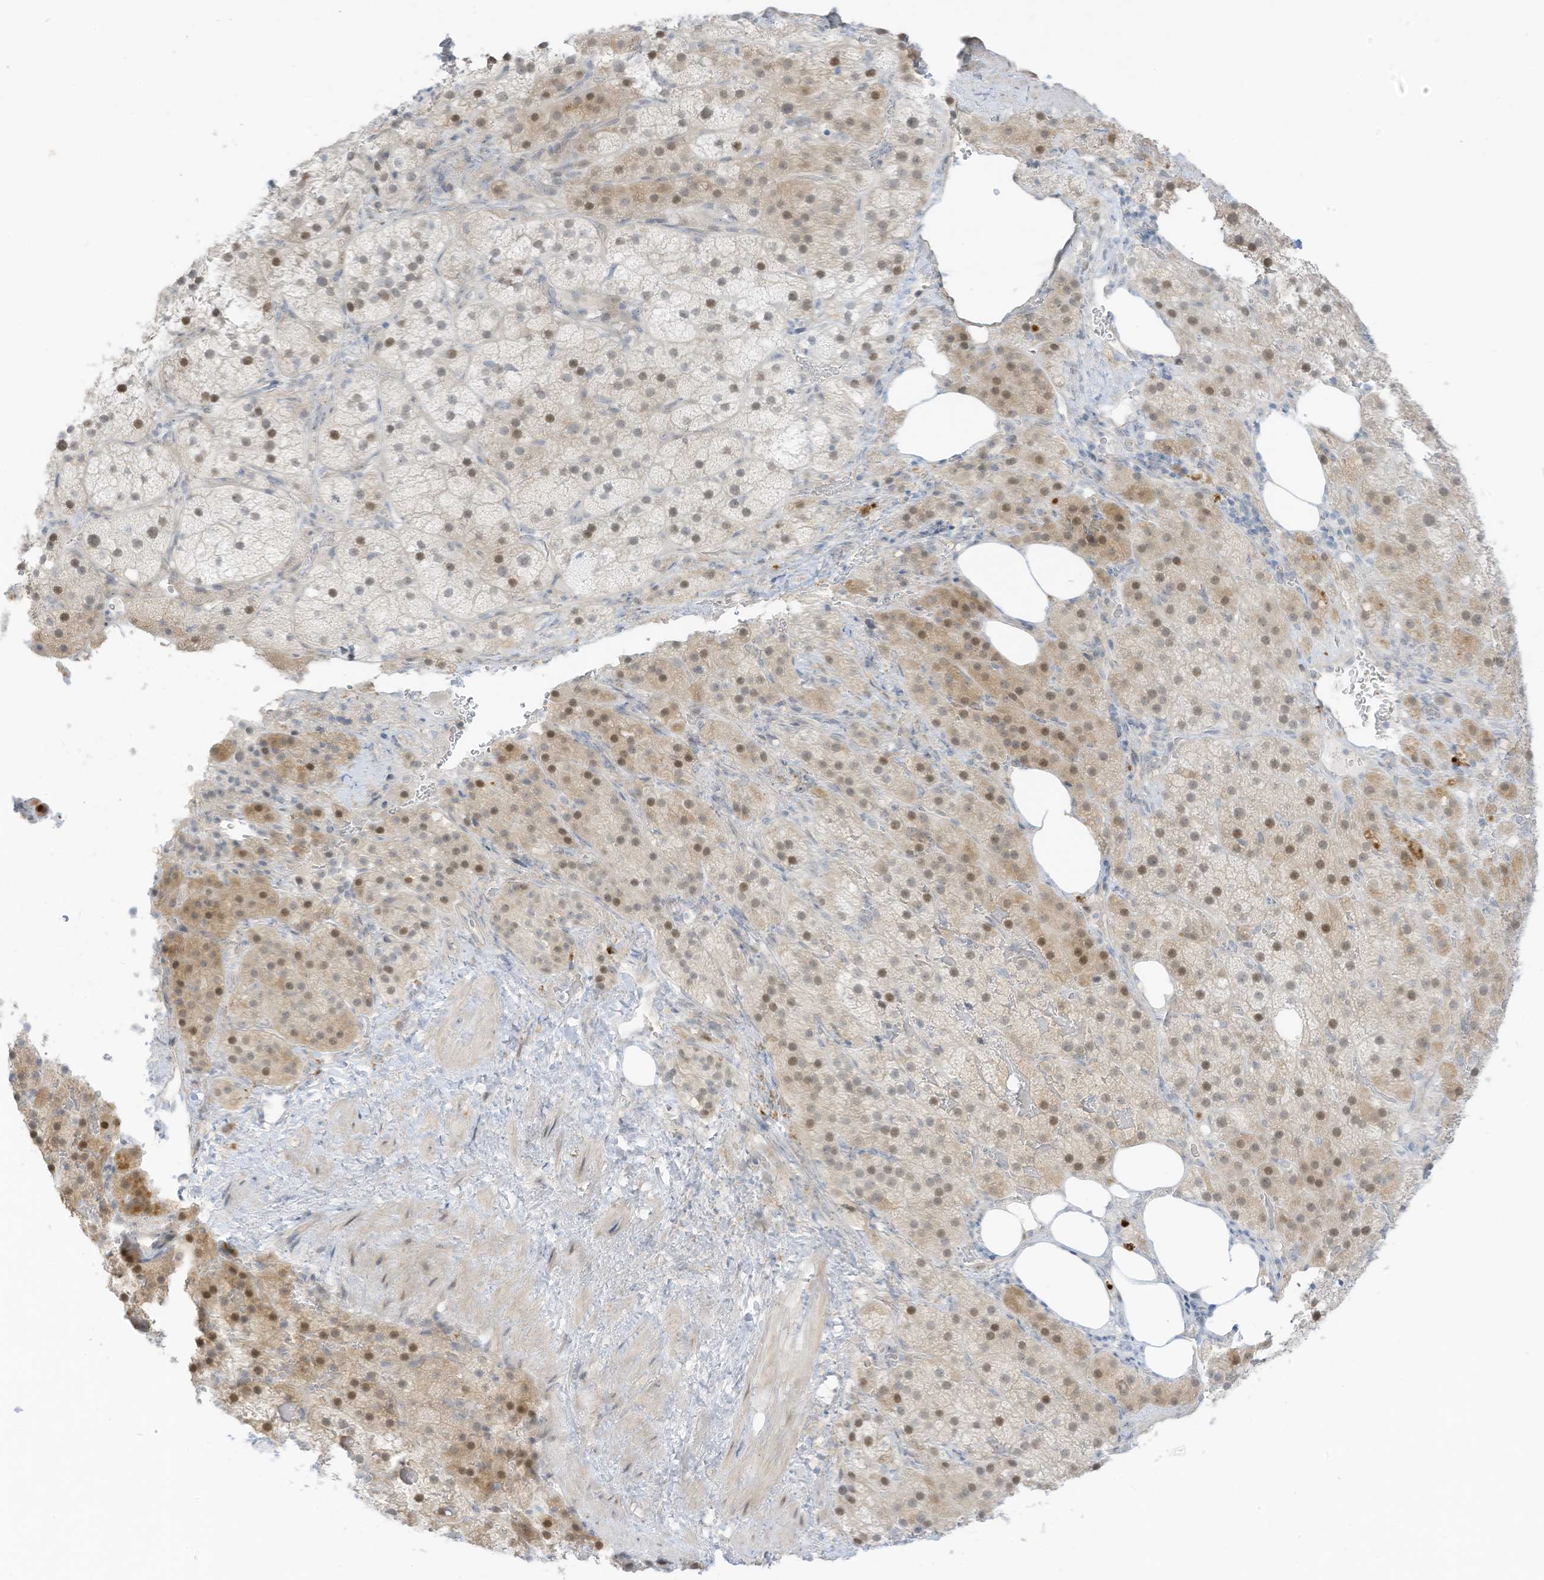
{"staining": {"intensity": "moderate", "quantity": "25%-75%", "location": "cytoplasmic/membranous,nuclear"}, "tissue": "adrenal gland", "cell_type": "Glandular cells", "image_type": "normal", "snomed": [{"axis": "morphology", "description": "Normal tissue, NOS"}, {"axis": "topography", "description": "Adrenal gland"}], "caption": "Human adrenal gland stained with a protein marker demonstrates moderate staining in glandular cells.", "gene": "ASPRV1", "patient": {"sex": "female", "age": 59}}